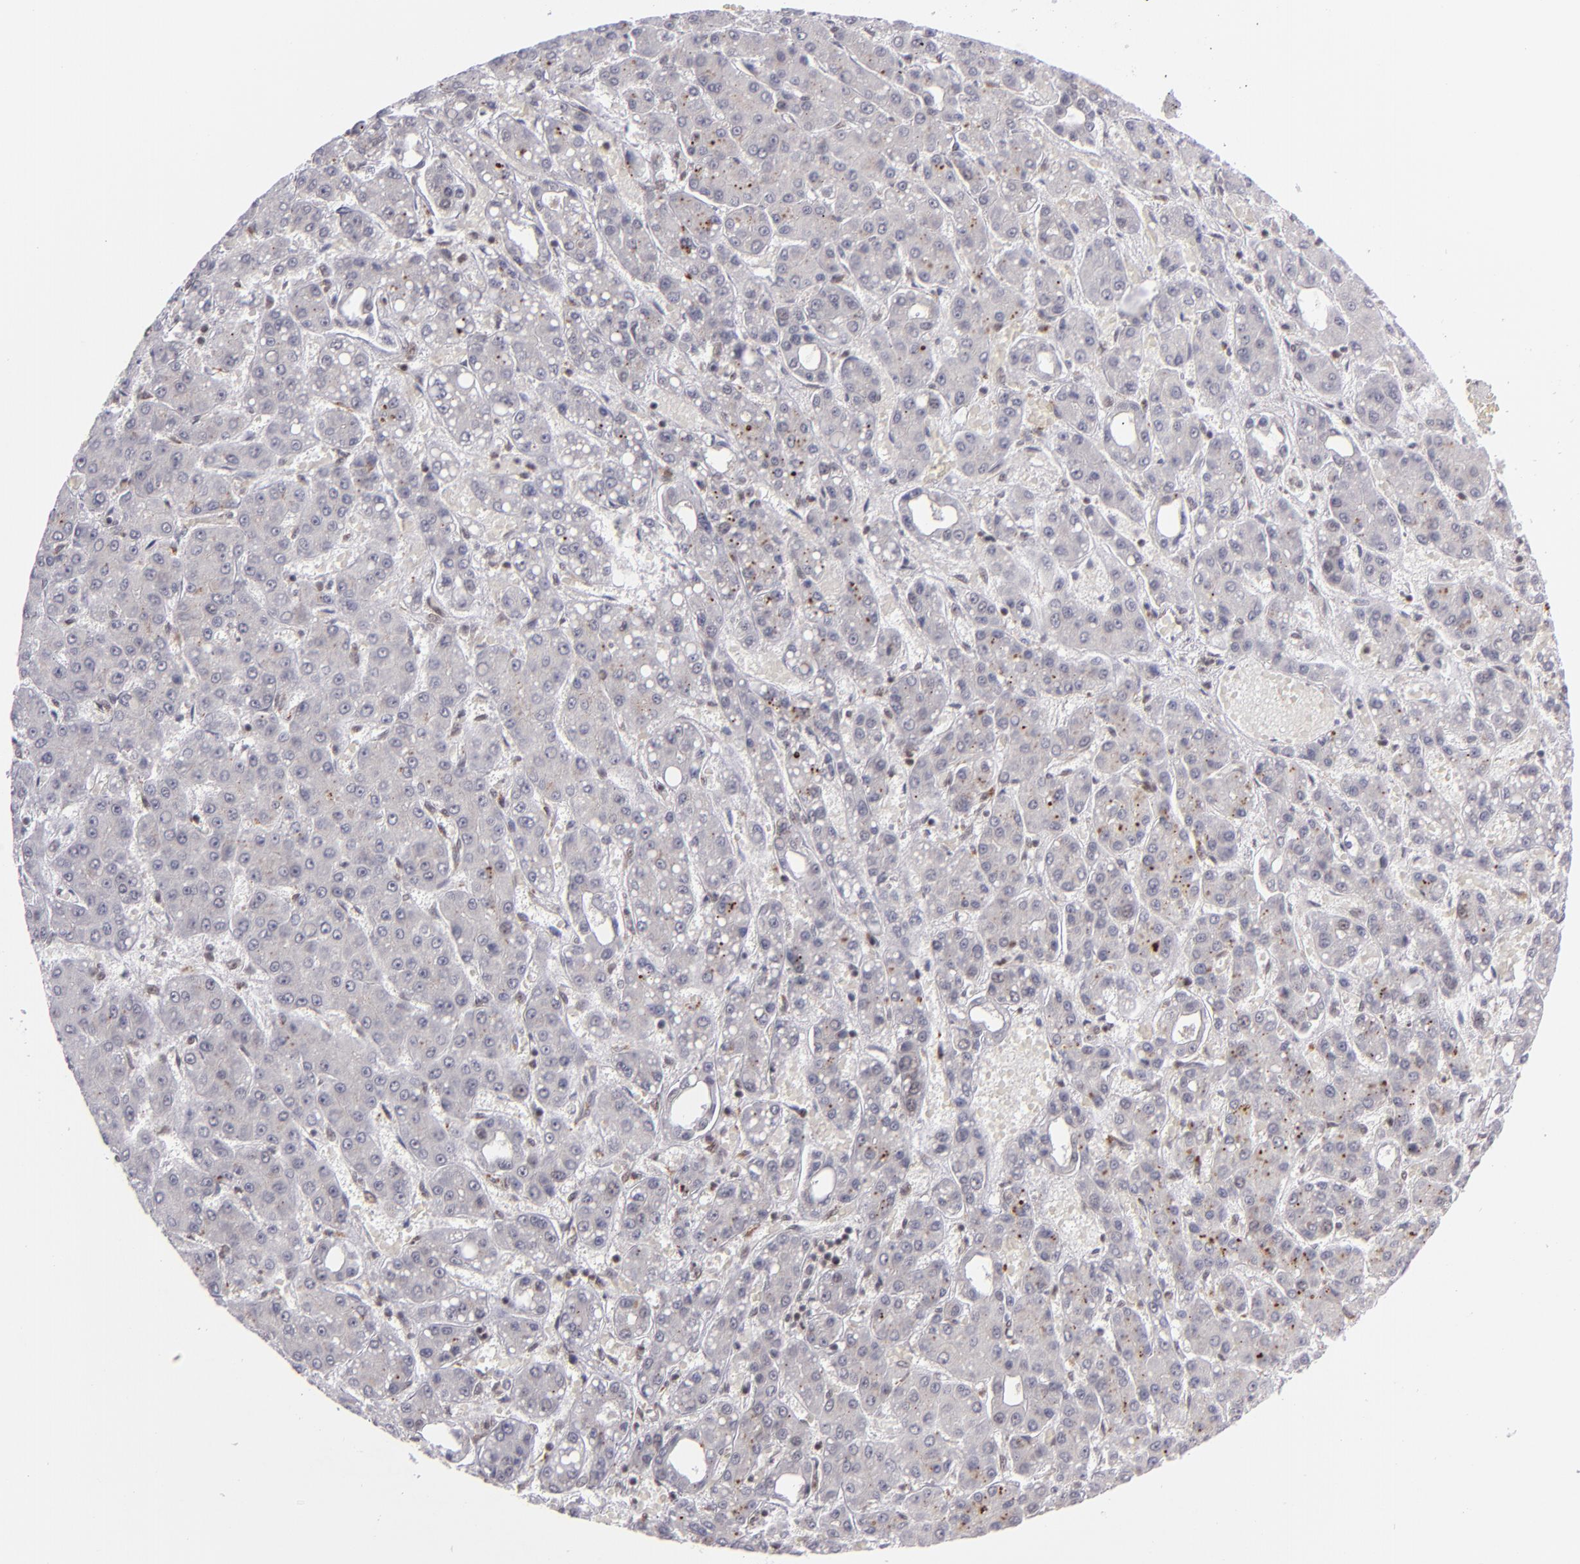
{"staining": {"intensity": "weak", "quantity": "<25%", "location": "cytoplasmic/membranous"}, "tissue": "liver cancer", "cell_type": "Tumor cells", "image_type": "cancer", "snomed": [{"axis": "morphology", "description": "Carcinoma, Hepatocellular, NOS"}, {"axis": "topography", "description": "Liver"}], "caption": "Immunohistochemistry (IHC) photomicrograph of liver cancer stained for a protein (brown), which exhibits no expression in tumor cells.", "gene": "MLLT3", "patient": {"sex": "male", "age": 69}}